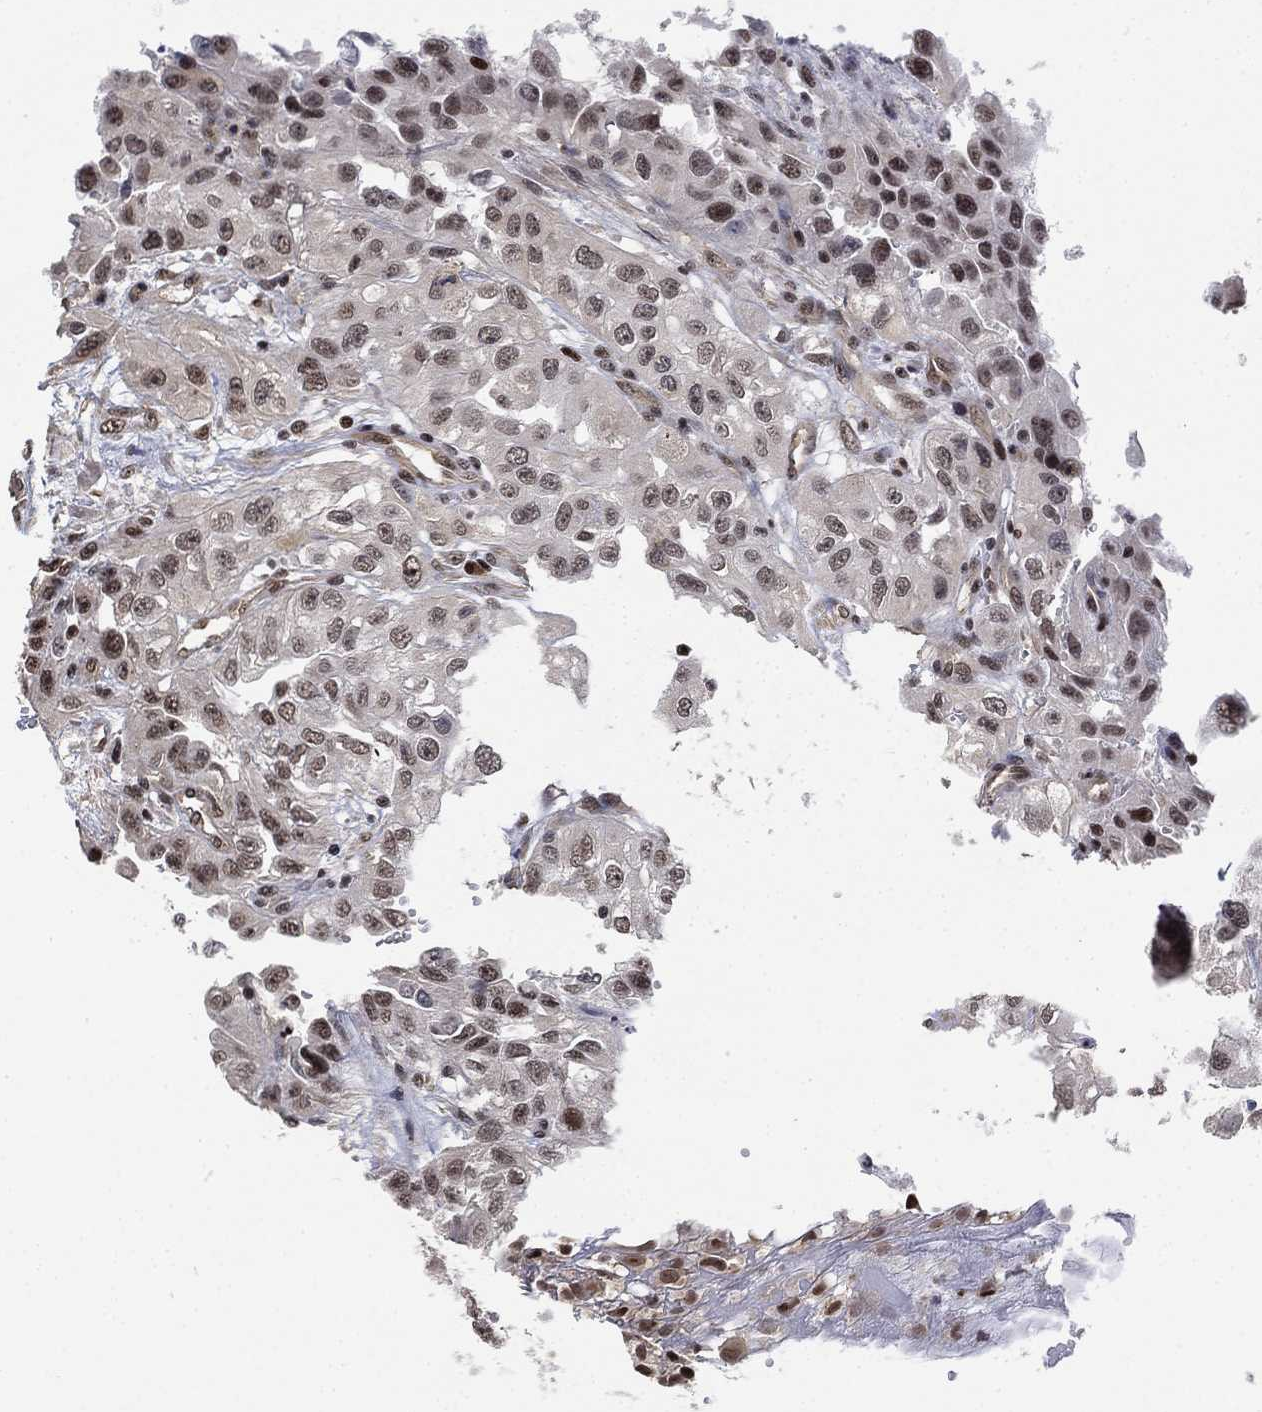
{"staining": {"intensity": "moderate", "quantity": "25%-75%", "location": "nuclear"}, "tissue": "renal cancer", "cell_type": "Tumor cells", "image_type": "cancer", "snomed": [{"axis": "morphology", "description": "Adenocarcinoma, NOS"}, {"axis": "topography", "description": "Kidney"}], "caption": "A histopathology image of human adenocarcinoma (renal) stained for a protein shows moderate nuclear brown staining in tumor cells.", "gene": "ZSCAN30", "patient": {"sex": "male", "age": 64}}